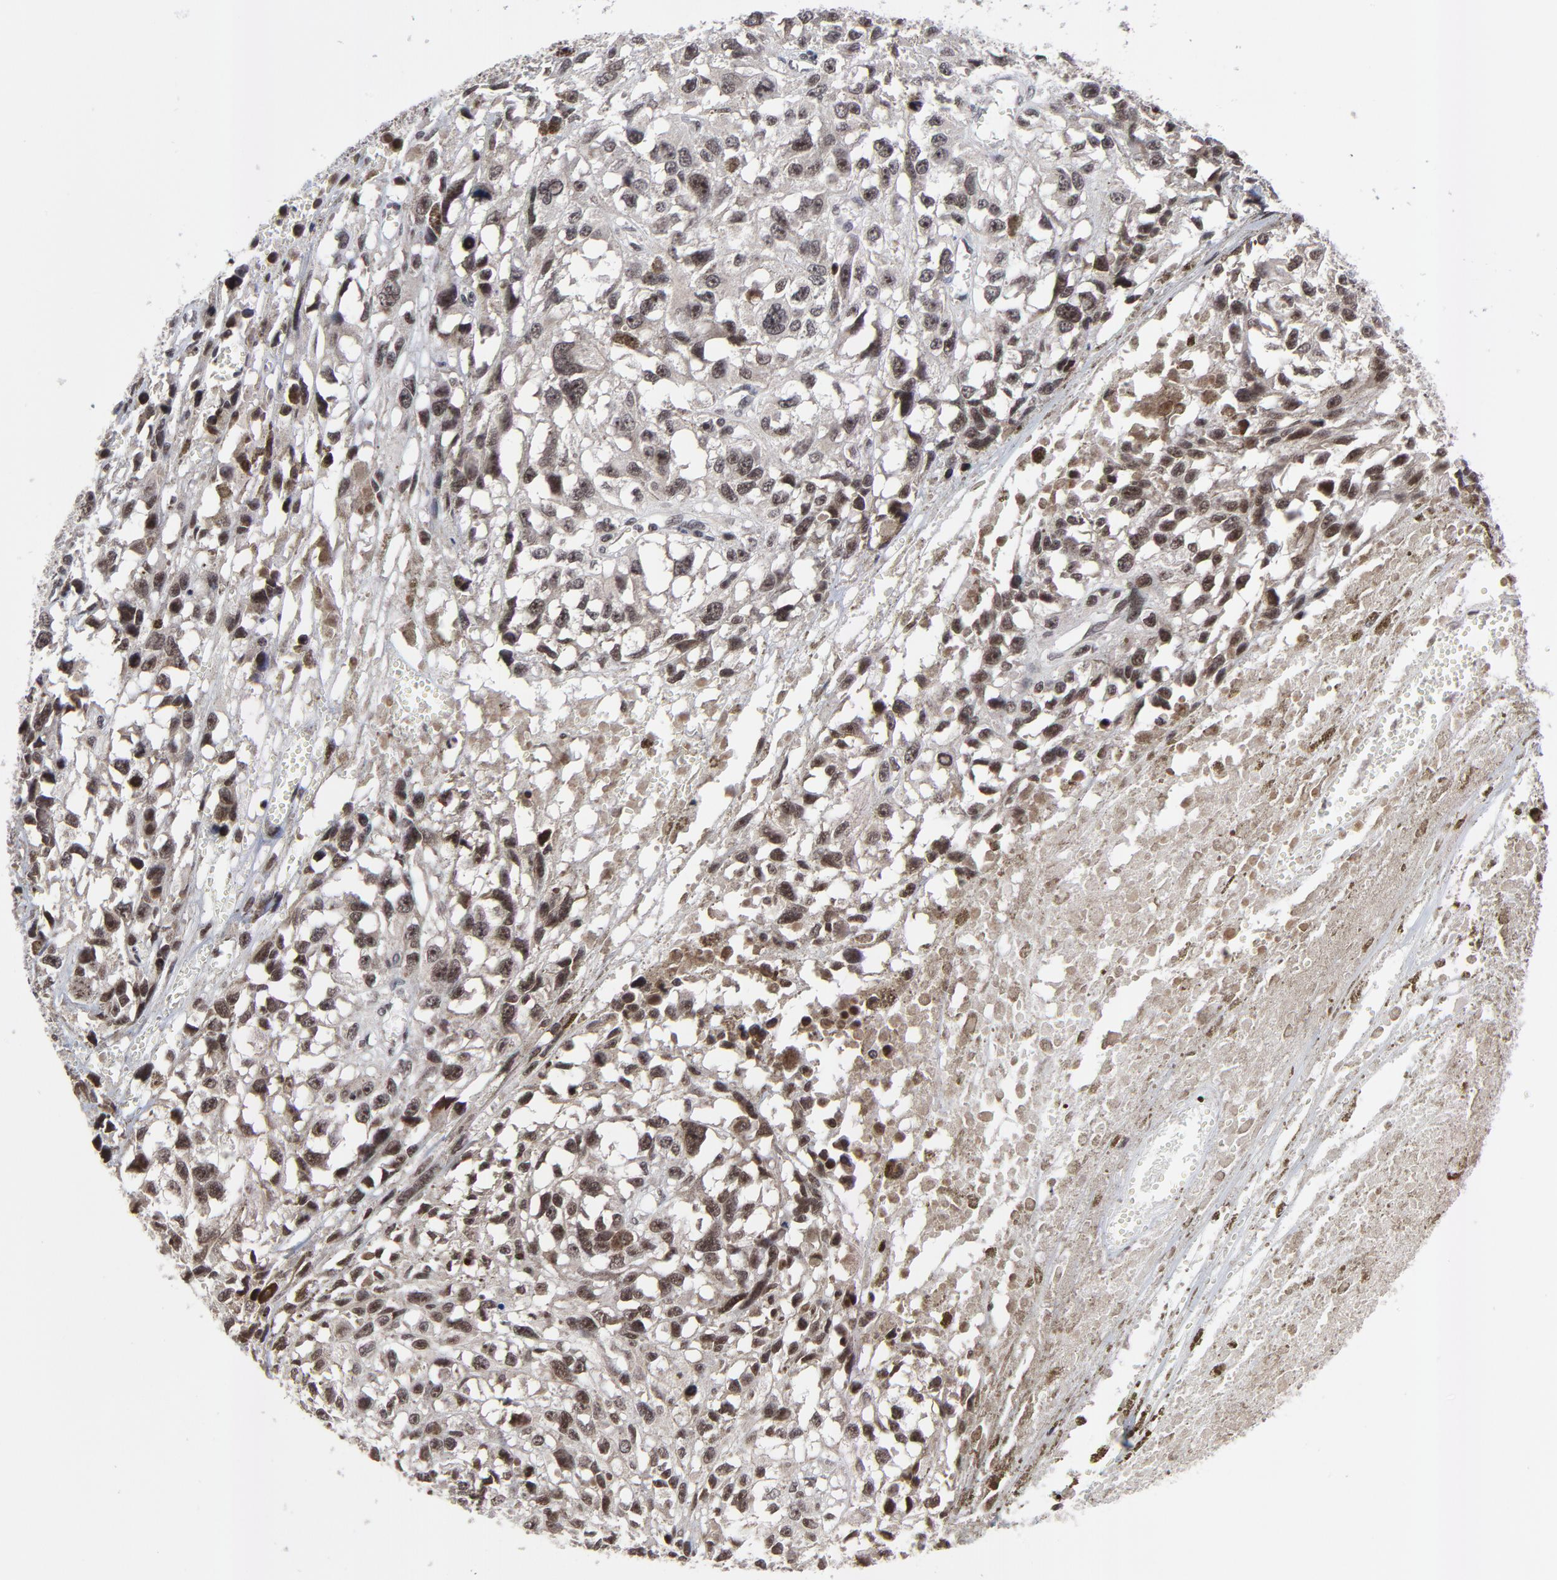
{"staining": {"intensity": "moderate", "quantity": ">75%", "location": "cytoplasmic/membranous,nuclear"}, "tissue": "melanoma", "cell_type": "Tumor cells", "image_type": "cancer", "snomed": [{"axis": "morphology", "description": "Malignant melanoma, Metastatic site"}, {"axis": "topography", "description": "Lymph node"}], "caption": "DAB immunohistochemical staining of human malignant melanoma (metastatic site) demonstrates moderate cytoplasmic/membranous and nuclear protein staining in approximately >75% of tumor cells. The protein of interest is stained brown, and the nuclei are stained in blue (DAB (3,3'-diaminobenzidine) IHC with brightfield microscopy, high magnification).", "gene": "ZNF777", "patient": {"sex": "male", "age": 59}}